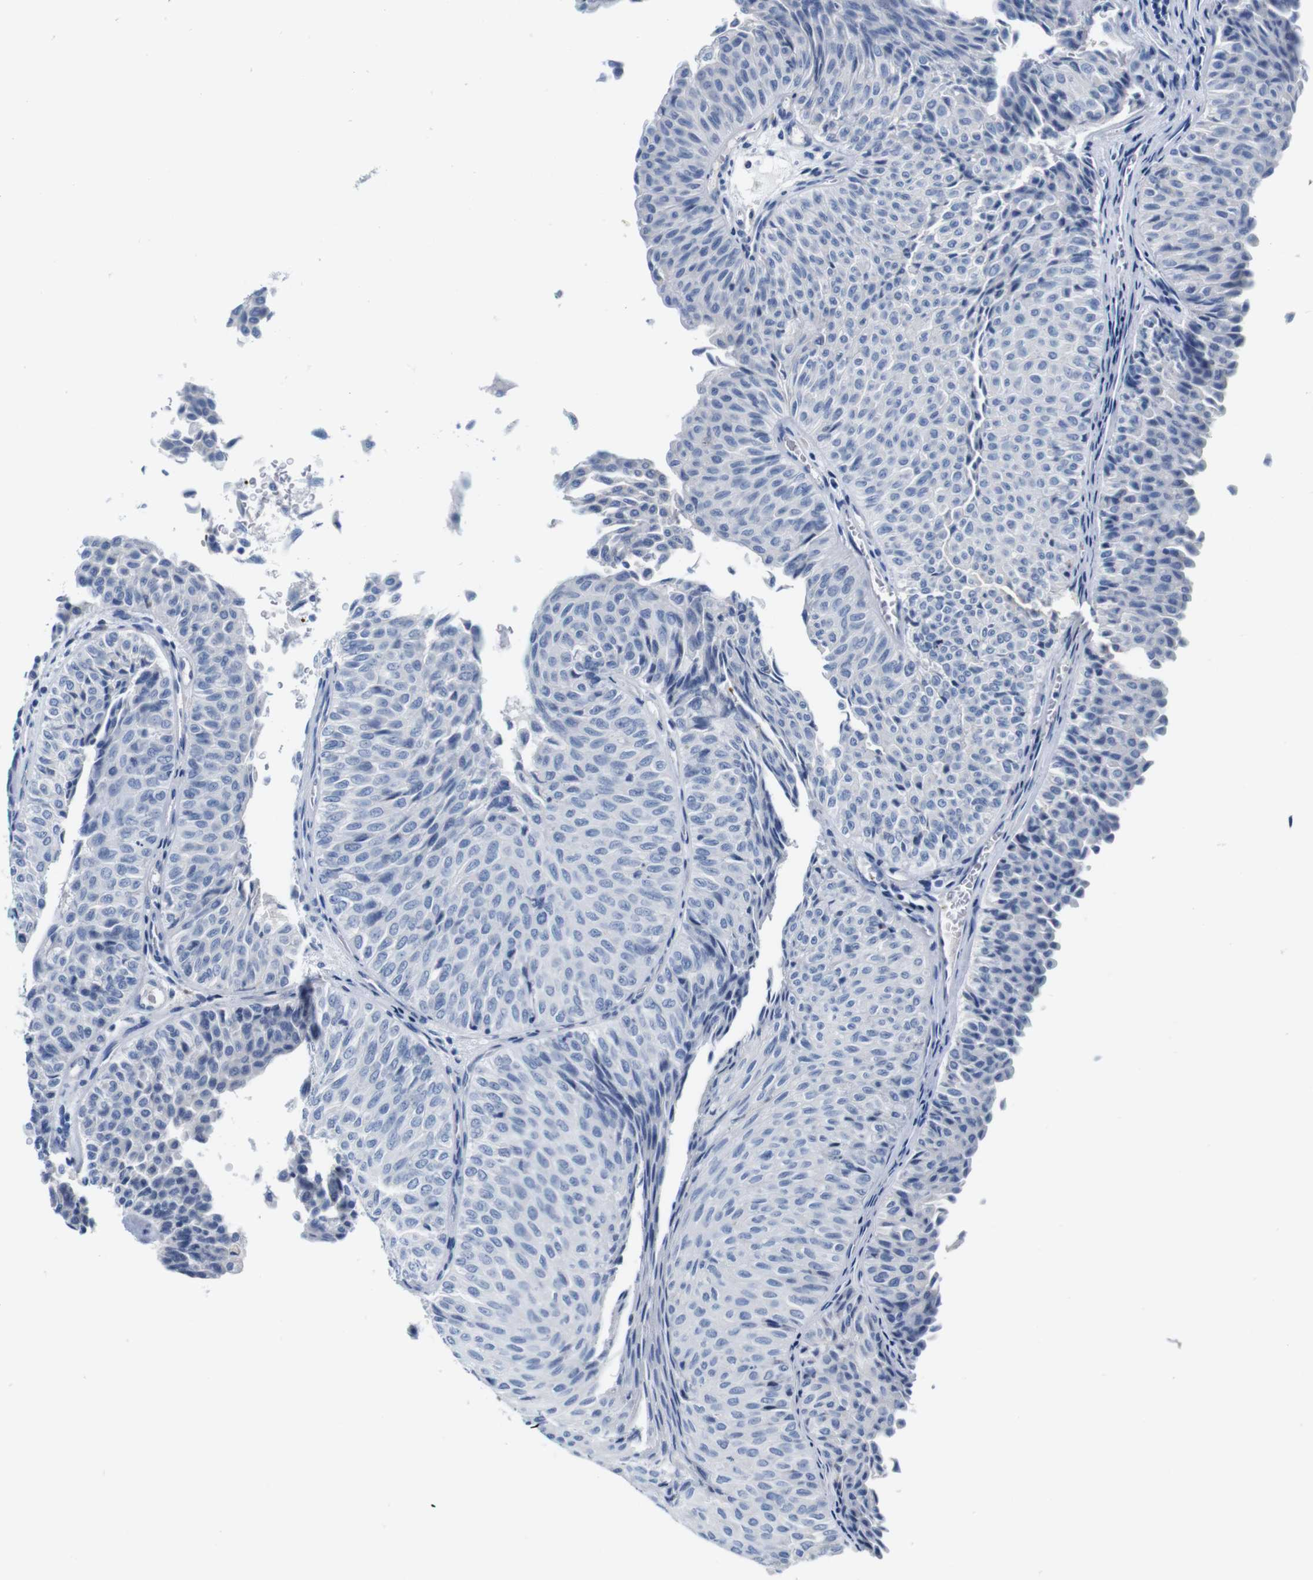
{"staining": {"intensity": "negative", "quantity": "none", "location": "none"}, "tissue": "urothelial cancer", "cell_type": "Tumor cells", "image_type": "cancer", "snomed": [{"axis": "morphology", "description": "Urothelial carcinoma, Low grade"}, {"axis": "topography", "description": "Urinary bladder"}], "caption": "Tumor cells are negative for brown protein staining in urothelial cancer. (Brightfield microscopy of DAB (3,3'-diaminobenzidine) immunohistochemistry (IHC) at high magnification).", "gene": "IGSF8", "patient": {"sex": "male", "age": 78}}